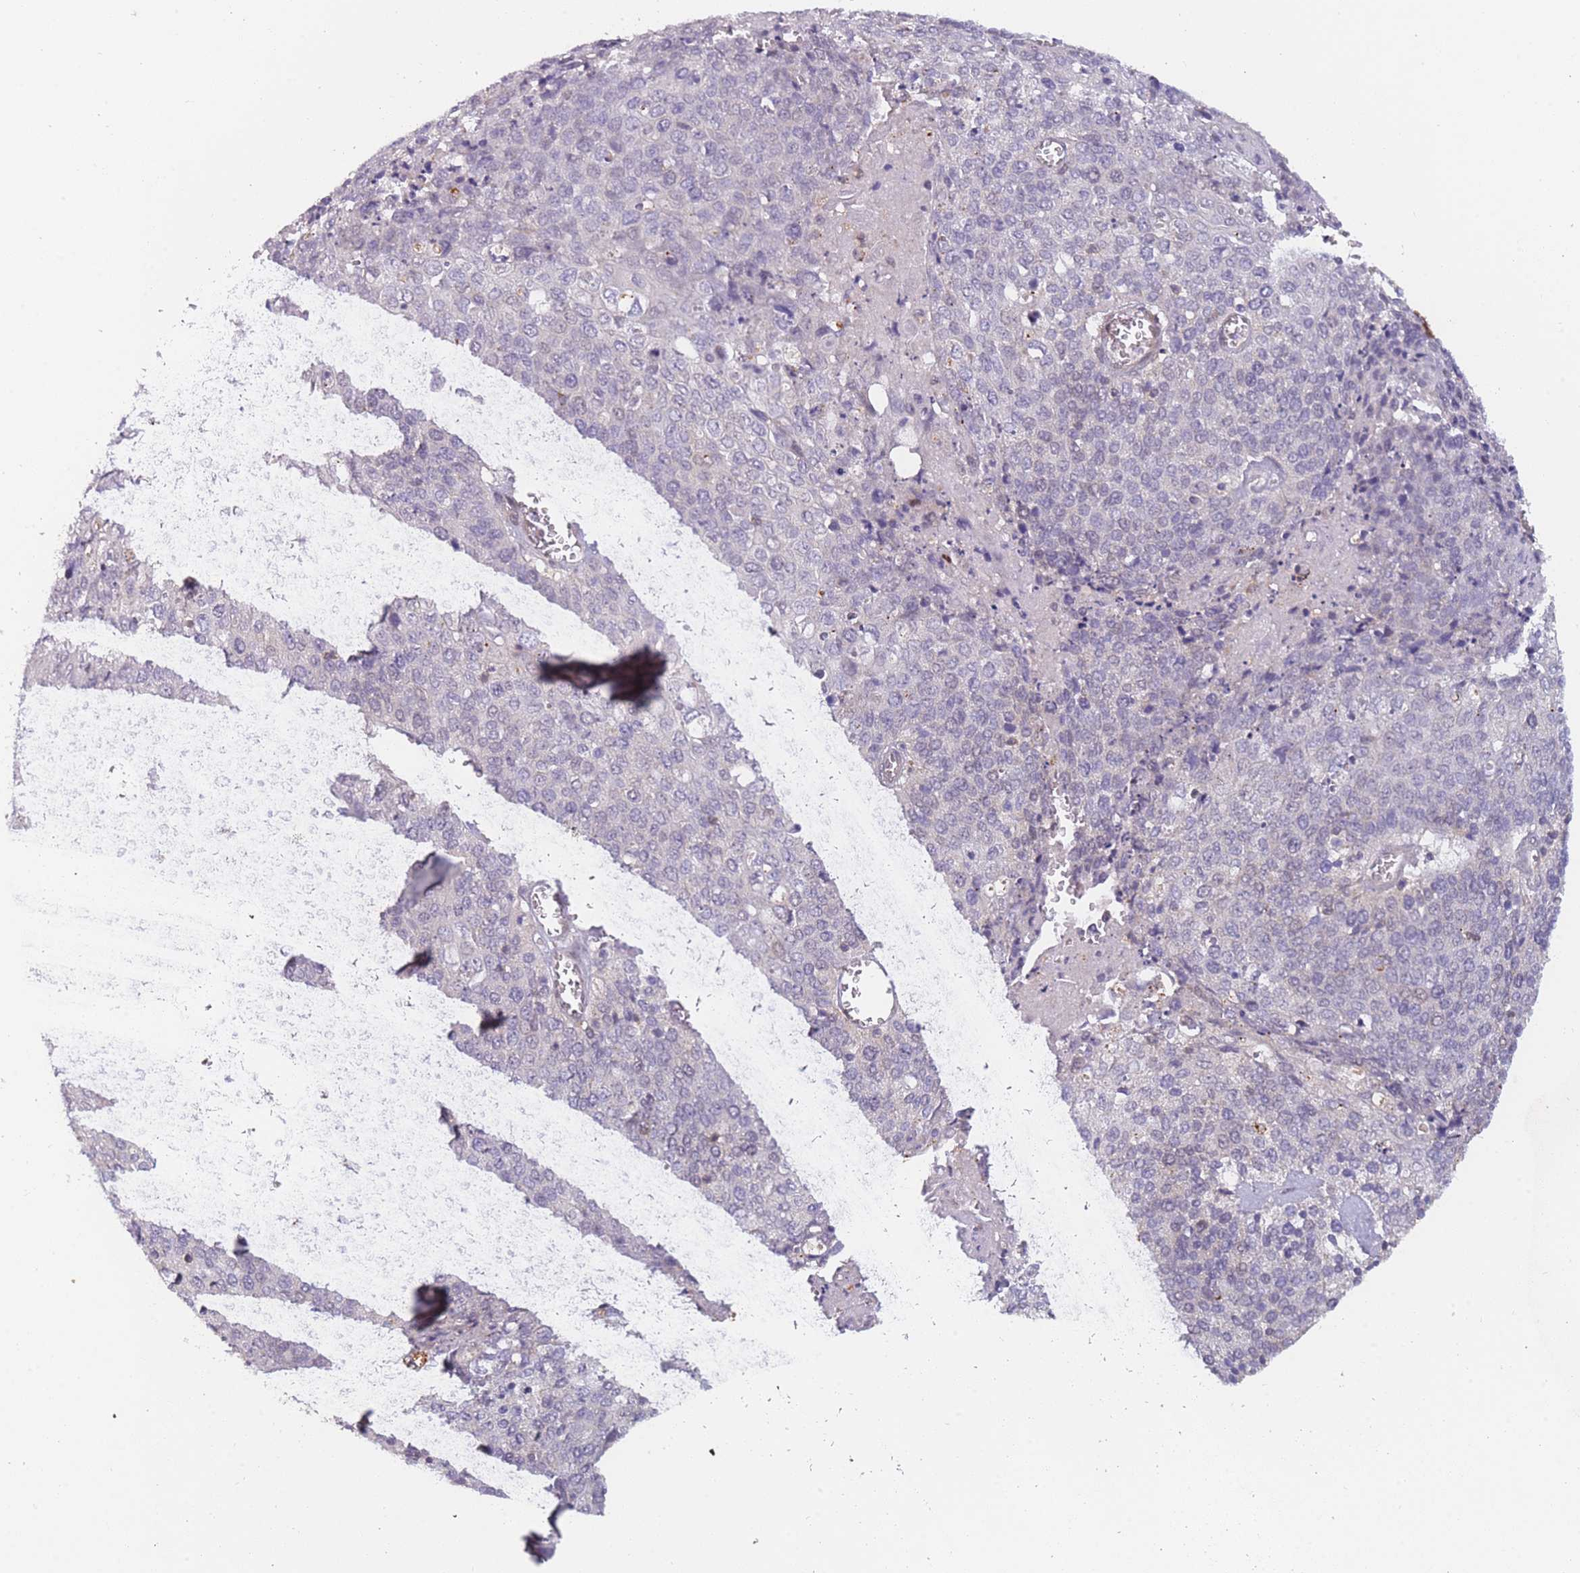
{"staining": {"intensity": "negative", "quantity": "none", "location": "none"}, "tissue": "cervical cancer", "cell_type": "Tumor cells", "image_type": "cancer", "snomed": [{"axis": "morphology", "description": "Squamous cell carcinoma, NOS"}, {"axis": "topography", "description": "Cervix"}], "caption": "DAB immunohistochemical staining of human squamous cell carcinoma (cervical) displays no significant positivity in tumor cells.", "gene": "MRI1", "patient": {"sex": "female", "age": 39}}